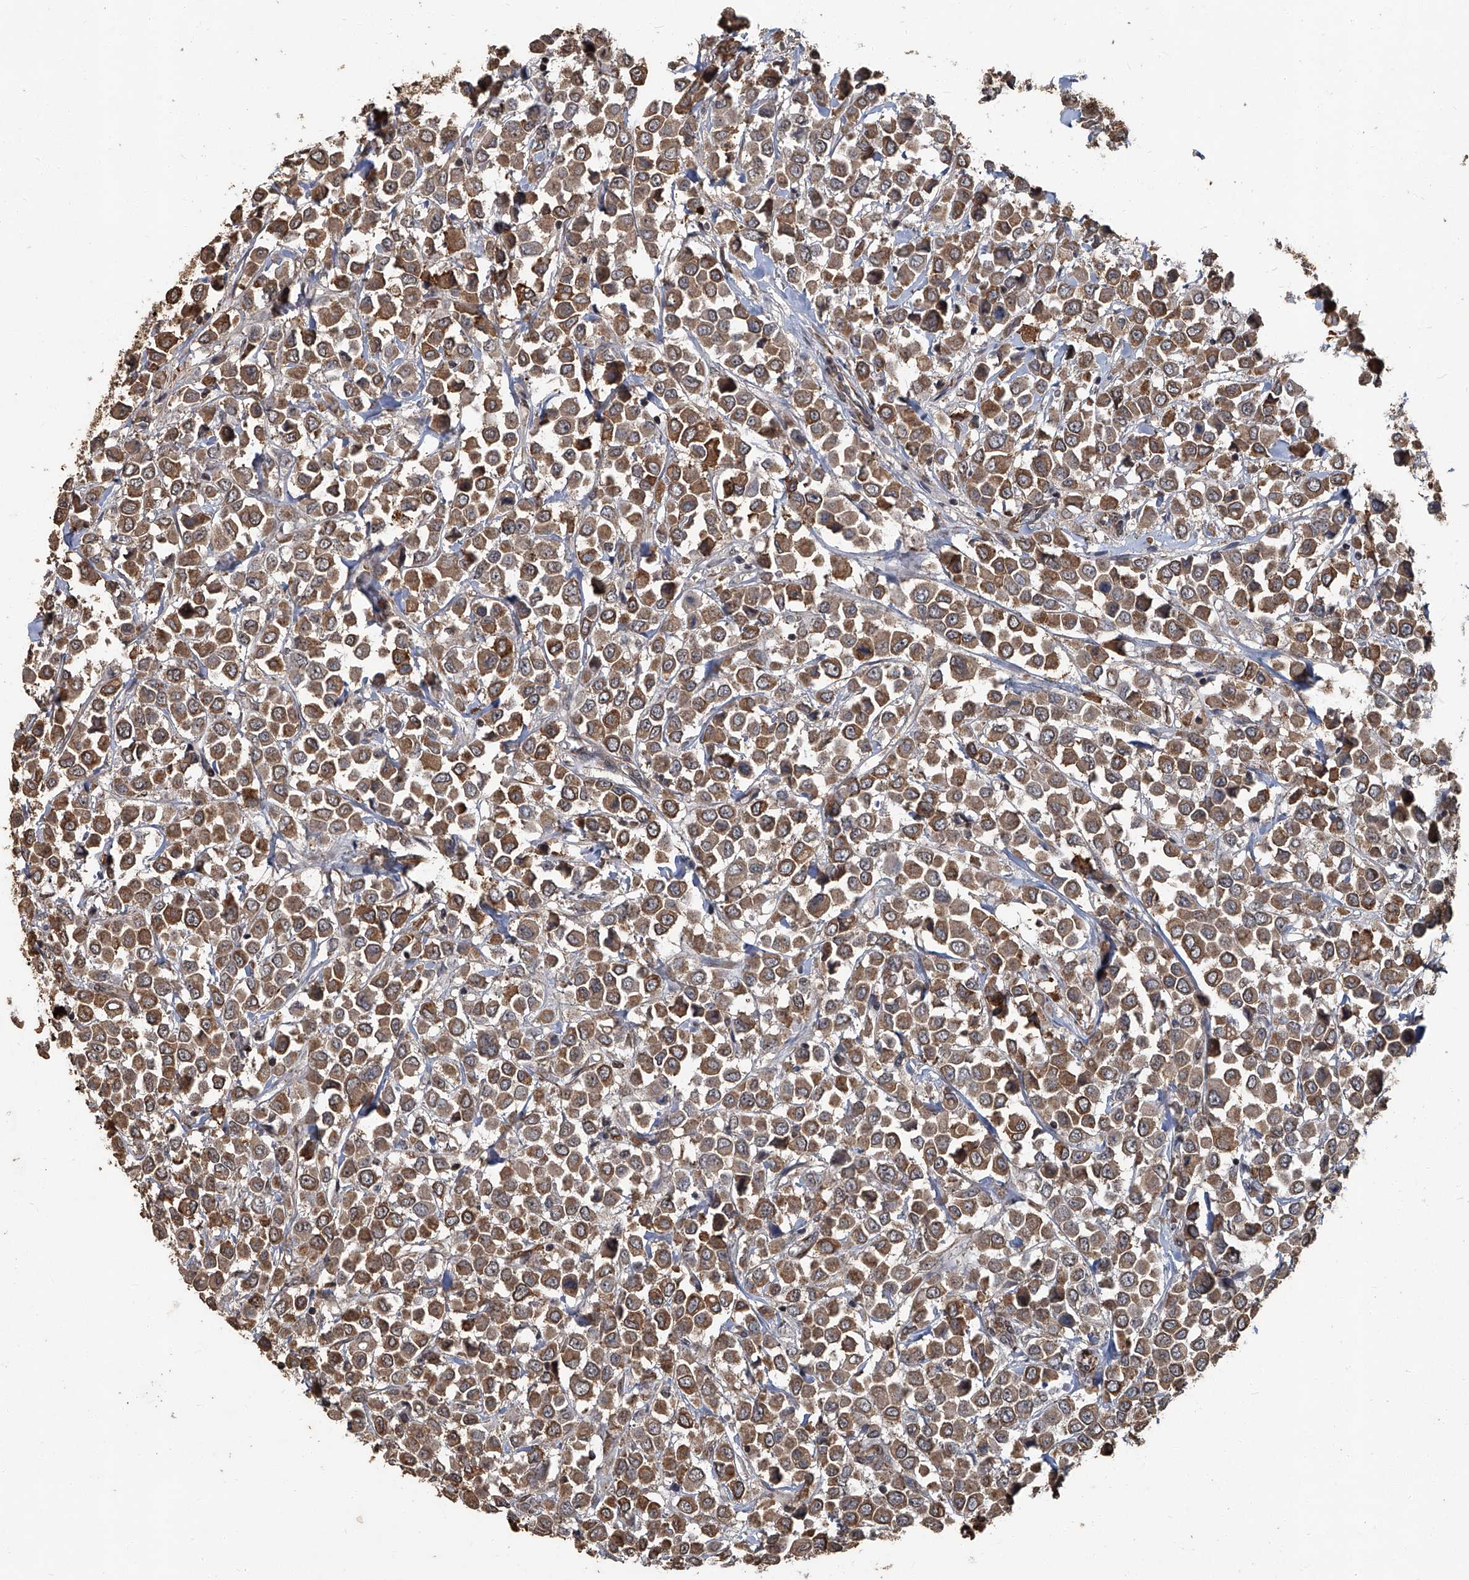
{"staining": {"intensity": "moderate", "quantity": ">75%", "location": "cytoplasmic/membranous"}, "tissue": "breast cancer", "cell_type": "Tumor cells", "image_type": "cancer", "snomed": [{"axis": "morphology", "description": "Duct carcinoma"}, {"axis": "topography", "description": "Breast"}], "caption": "Immunohistochemical staining of human breast invasive ductal carcinoma exhibits moderate cytoplasmic/membranous protein expression in about >75% of tumor cells. Ihc stains the protein in brown and the nuclei are stained blue.", "gene": "GPR132", "patient": {"sex": "female", "age": 61}}